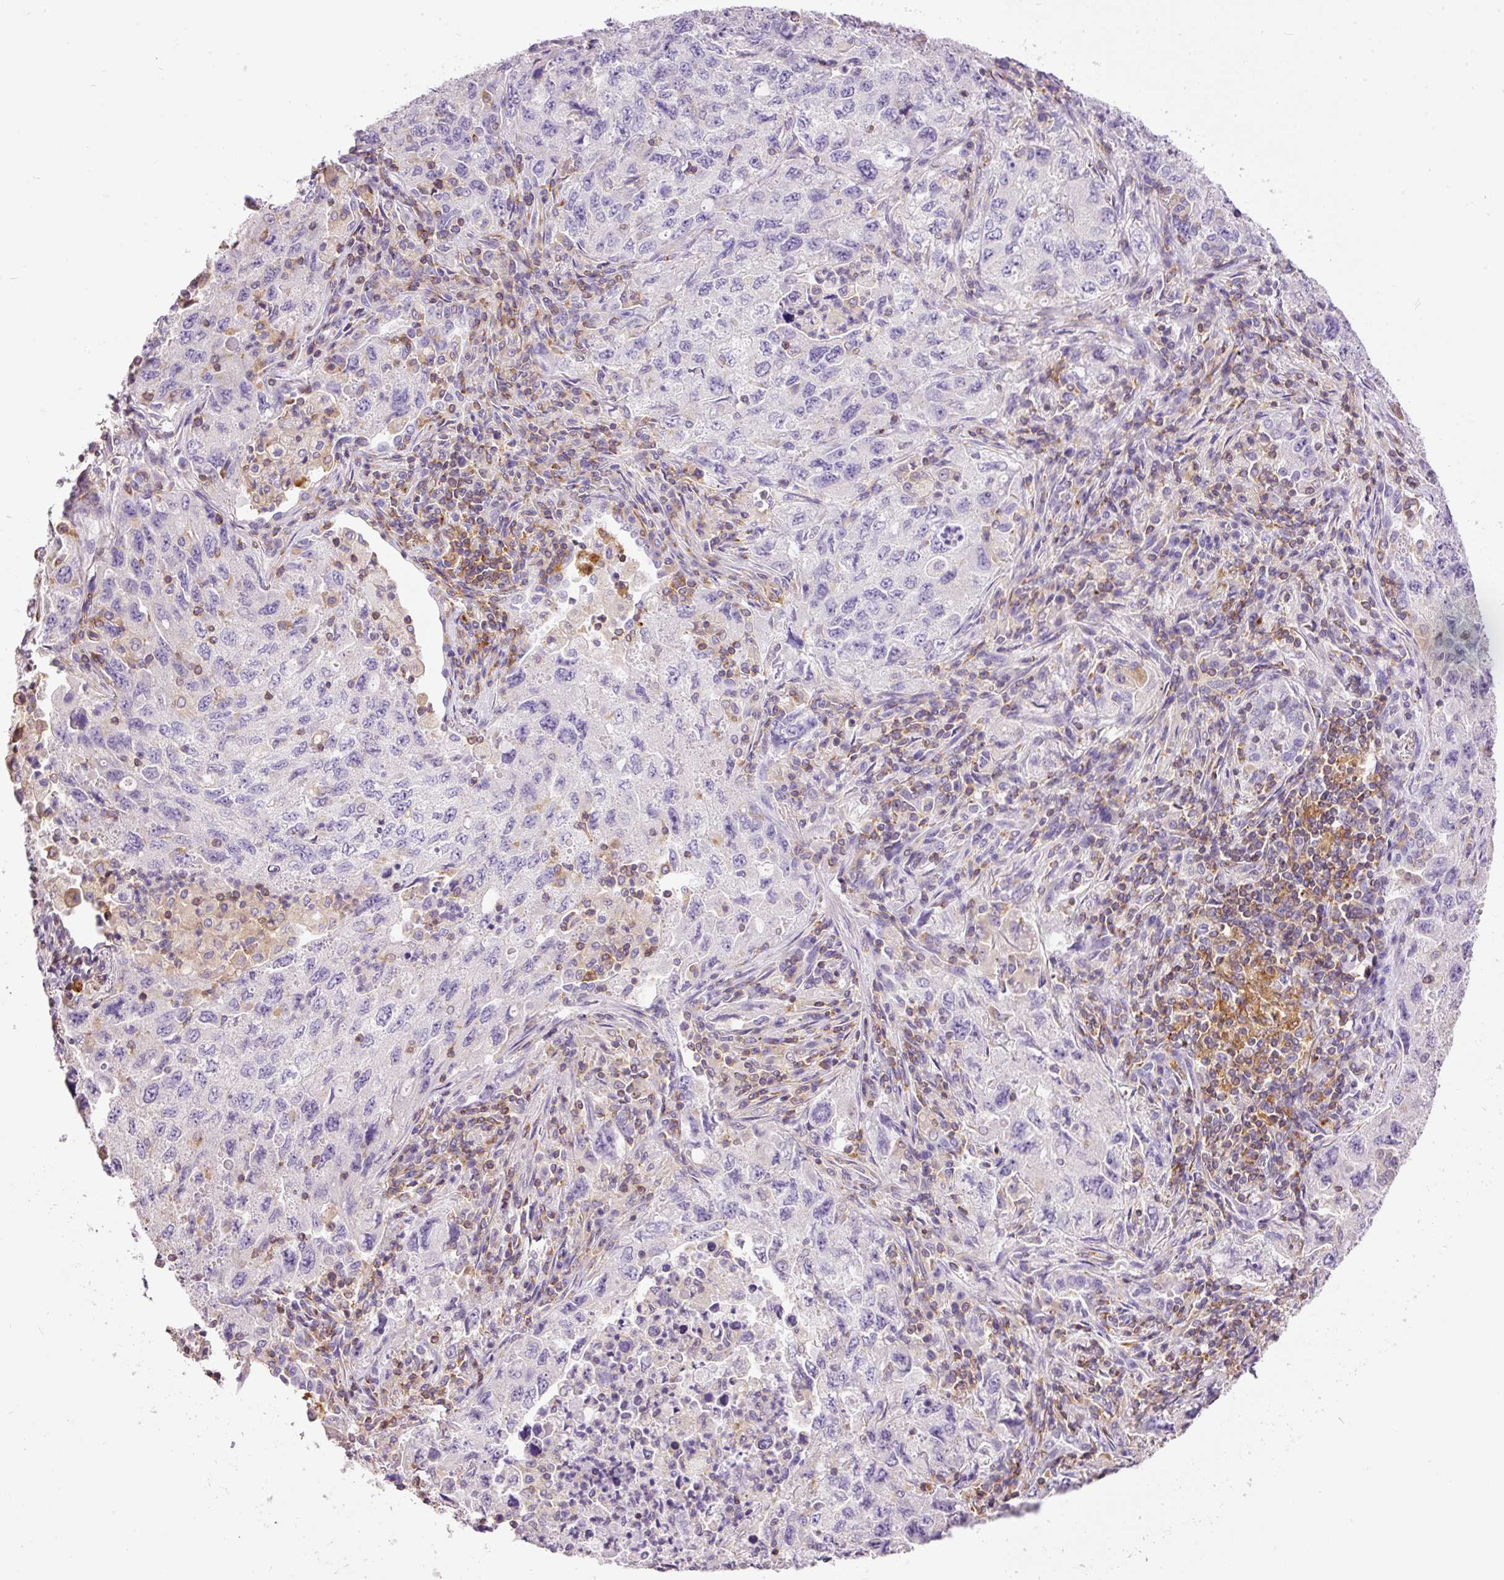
{"staining": {"intensity": "negative", "quantity": "none", "location": "none"}, "tissue": "lung cancer", "cell_type": "Tumor cells", "image_type": "cancer", "snomed": [{"axis": "morphology", "description": "Adenocarcinoma, NOS"}, {"axis": "topography", "description": "Lung"}], "caption": "An immunohistochemistry (IHC) micrograph of adenocarcinoma (lung) is shown. There is no staining in tumor cells of adenocarcinoma (lung).", "gene": "DOK6", "patient": {"sex": "female", "age": 57}}